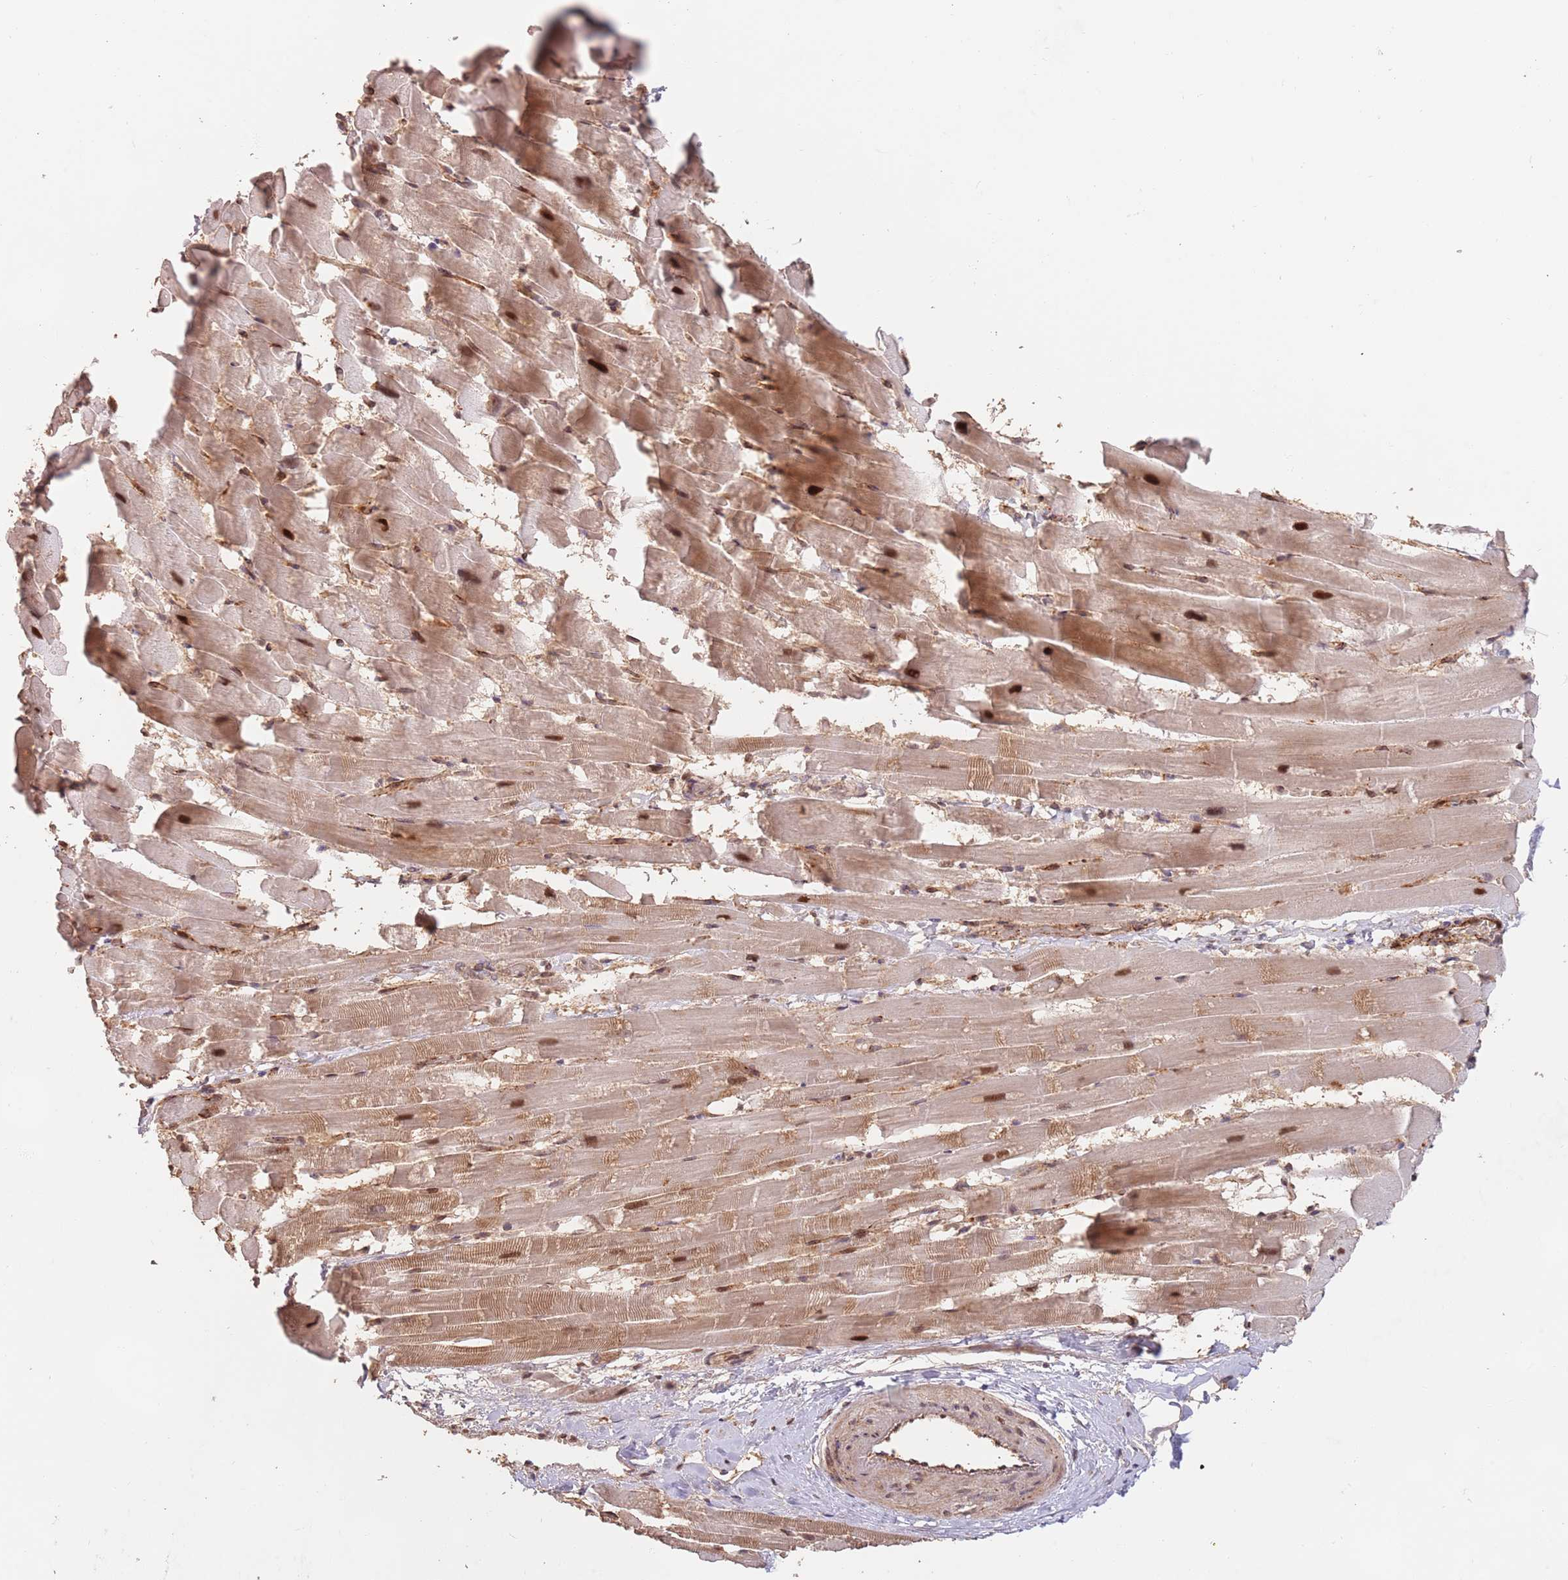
{"staining": {"intensity": "strong", "quantity": "<25%", "location": "cytoplasmic/membranous,nuclear"}, "tissue": "heart muscle", "cell_type": "Cardiomyocytes", "image_type": "normal", "snomed": [{"axis": "morphology", "description": "Normal tissue, NOS"}, {"axis": "topography", "description": "Heart"}], "caption": "This is an image of immunohistochemistry (IHC) staining of unremarkable heart muscle, which shows strong positivity in the cytoplasmic/membranous,nuclear of cardiomyocytes.", "gene": "RFXANK", "patient": {"sex": "male", "age": 37}}